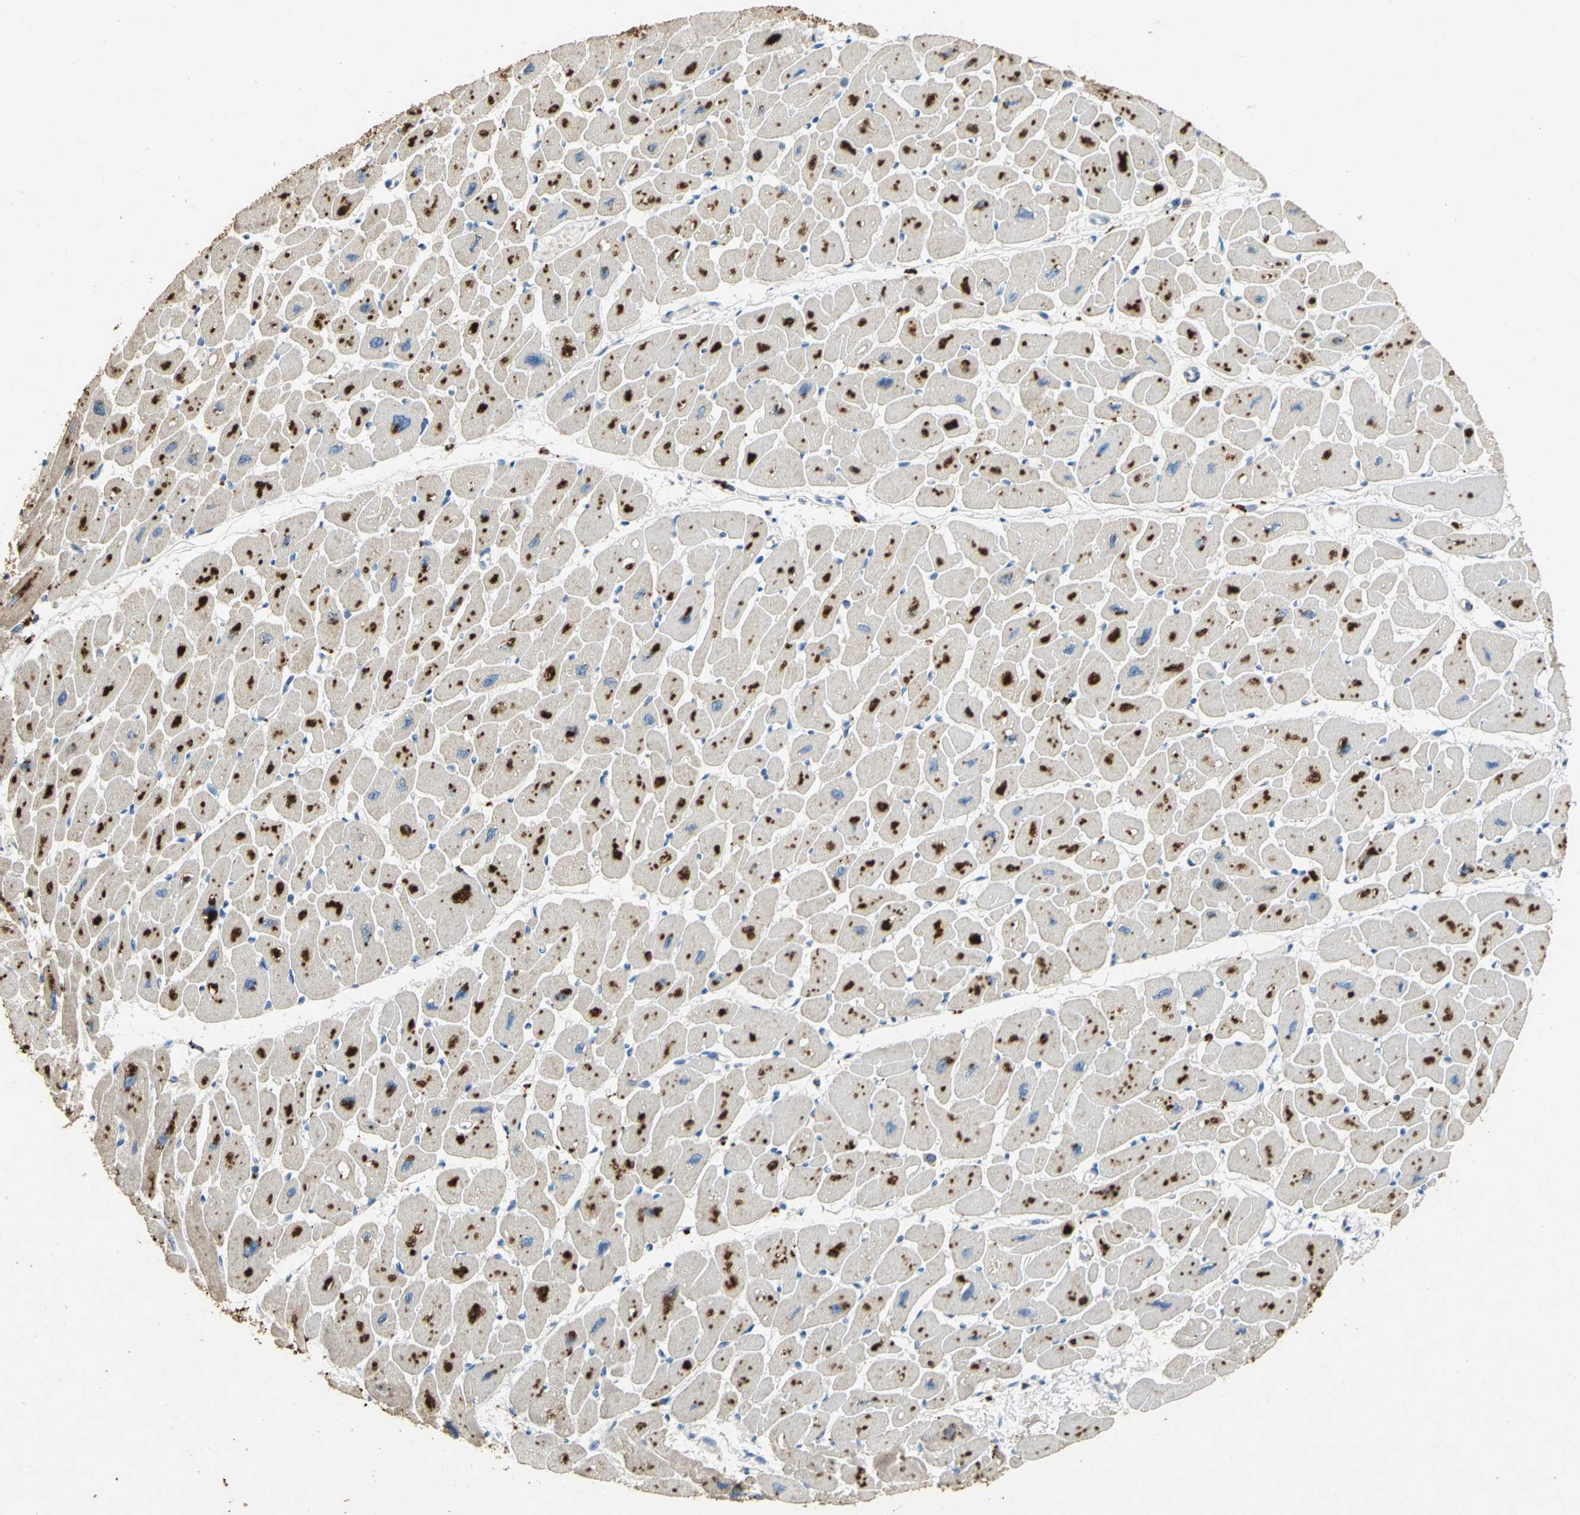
{"staining": {"intensity": "negative", "quantity": "none", "location": "none"}, "tissue": "heart muscle", "cell_type": "Cardiomyocytes", "image_type": "normal", "snomed": [{"axis": "morphology", "description": "Normal tissue, NOS"}, {"axis": "topography", "description": "Heart"}], "caption": "Immunohistochemistry (IHC) of unremarkable human heart muscle demonstrates no expression in cardiomyocytes.", "gene": "ADAMTS5", "patient": {"sex": "female", "age": 54}}